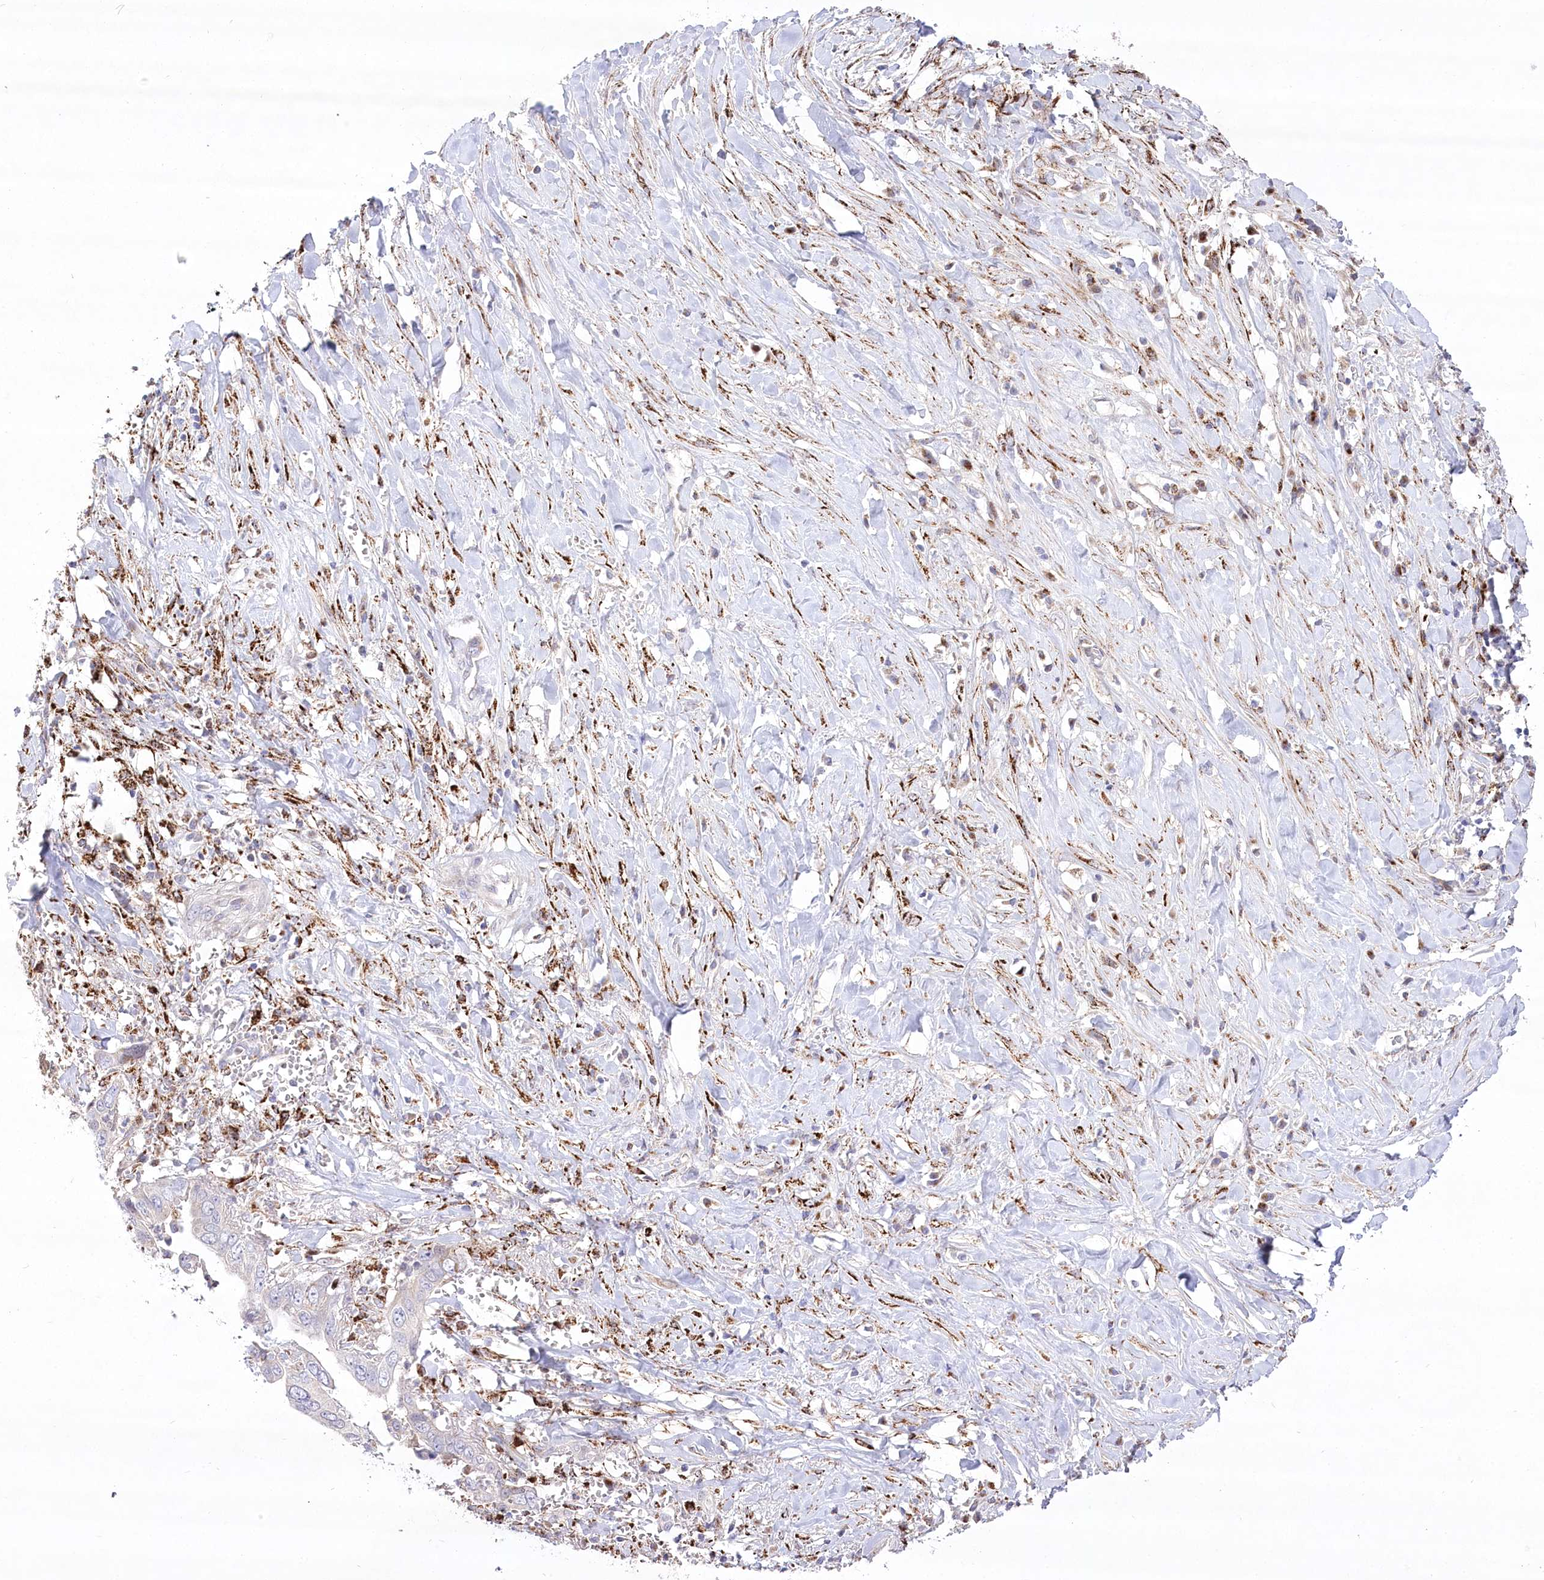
{"staining": {"intensity": "weak", "quantity": "<25%", "location": "cytoplasmic/membranous"}, "tissue": "liver cancer", "cell_type": "Tumor cells", "image_type": "cancer", "snomed": [{"axis": "morphology", "description": "Cholangiocarcinoma"}, {"axis": "topography", "description": "Liver"}], "caption": "Immunohistochemistry (IHC) micrograph of liver cholangiocarcinoma stained for a protein (brown), which demonstrates no staining in tumor cells.", "gene": "CEP164", "patient": {"sex": "female", "age": 79}}